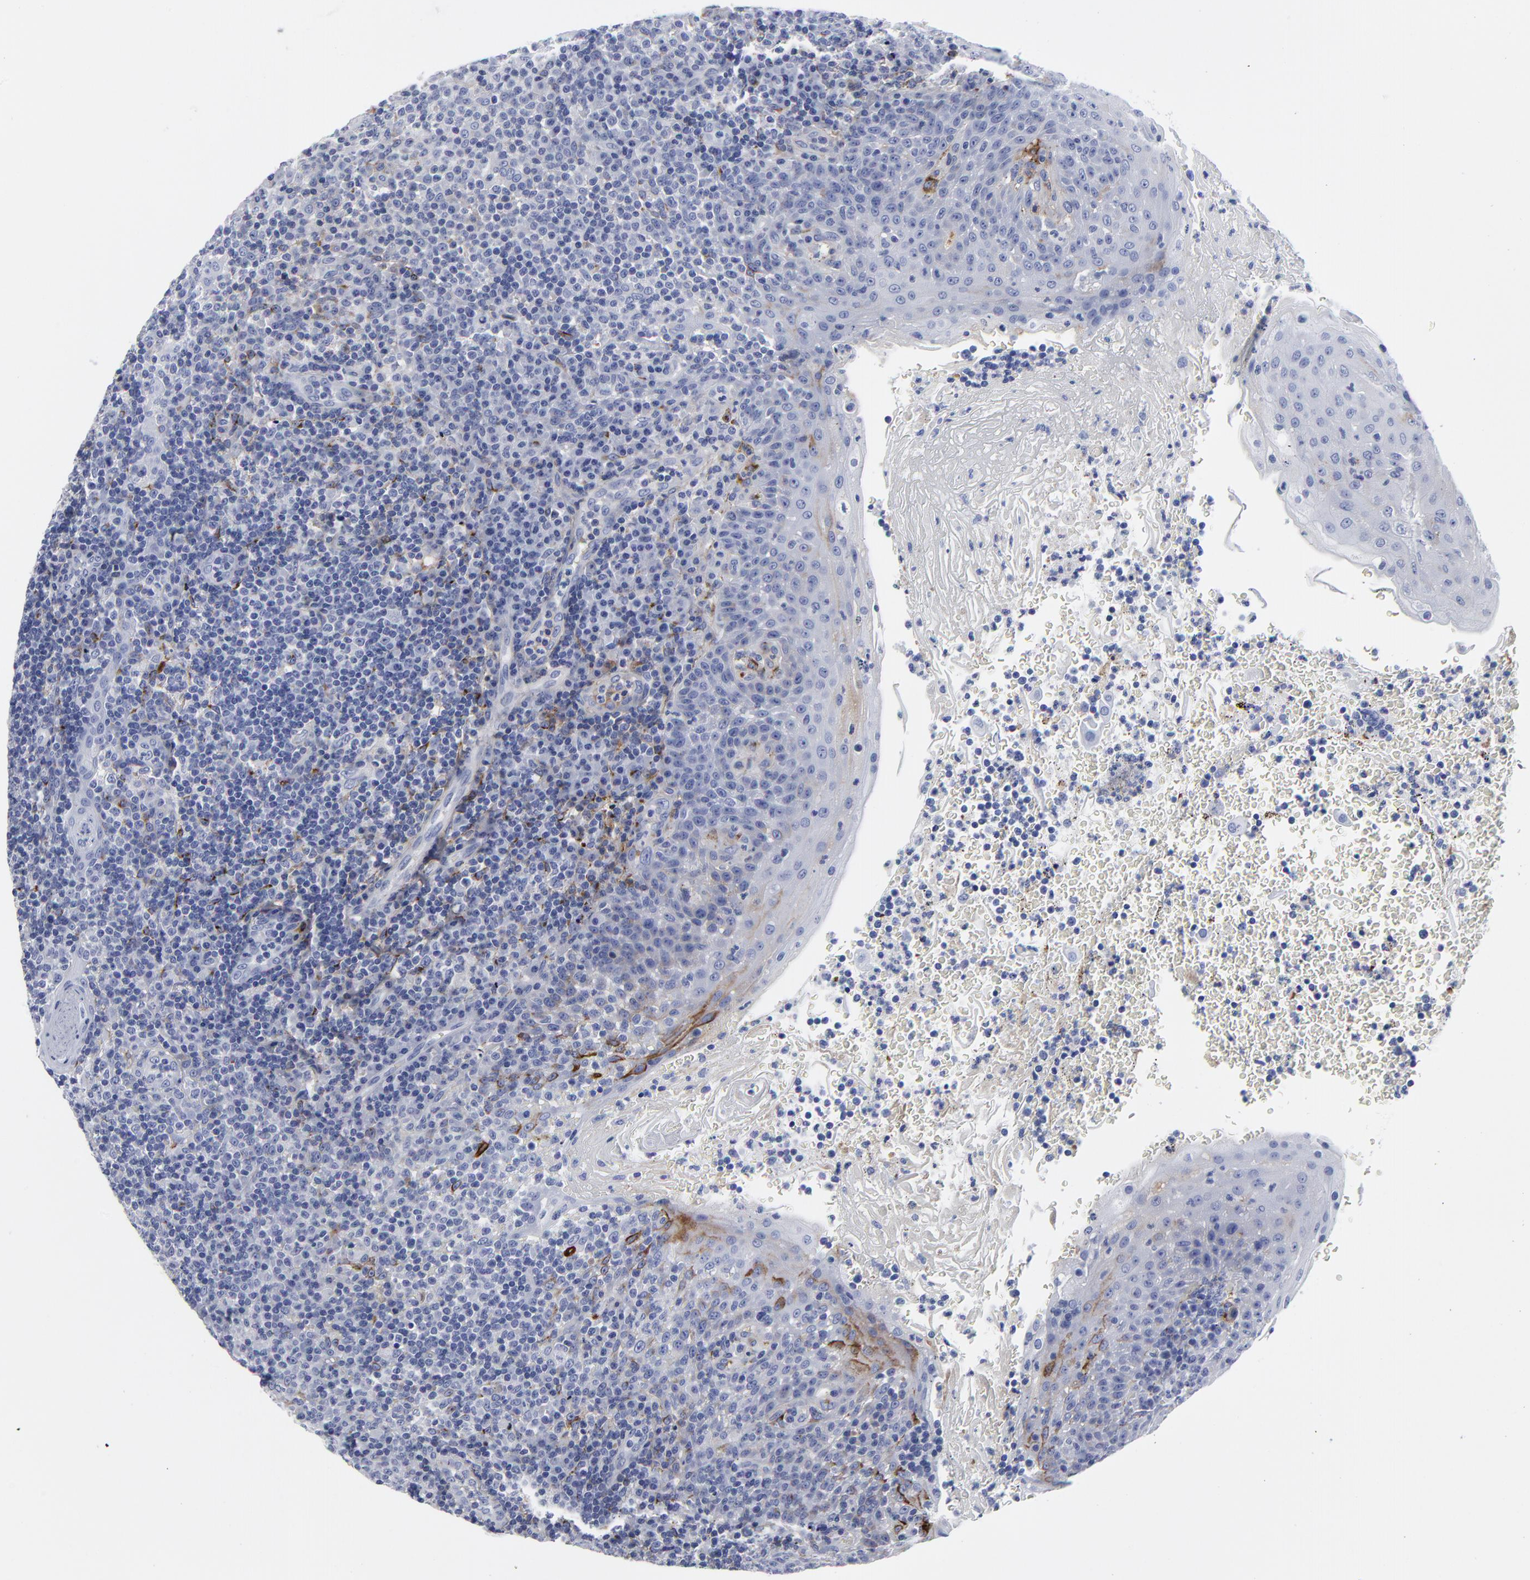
{"staining": {"intensity": "negative", "quantity": "none", "location": "none"}, "tissue": "tonsil", "cell_type": "Germinal center cells", "image_type": "normal", "snomed": [{"axis": "morphology", "description": "Normal tissue, NOS"}, {"axis": "topography", "description": "Tonsil"}], "caption": "Photomicrograph shows no significant protein expression in germinal center cells of benign tonsil.", "gene": "DCN", "patient": {"sex": "female", "age": 40}}